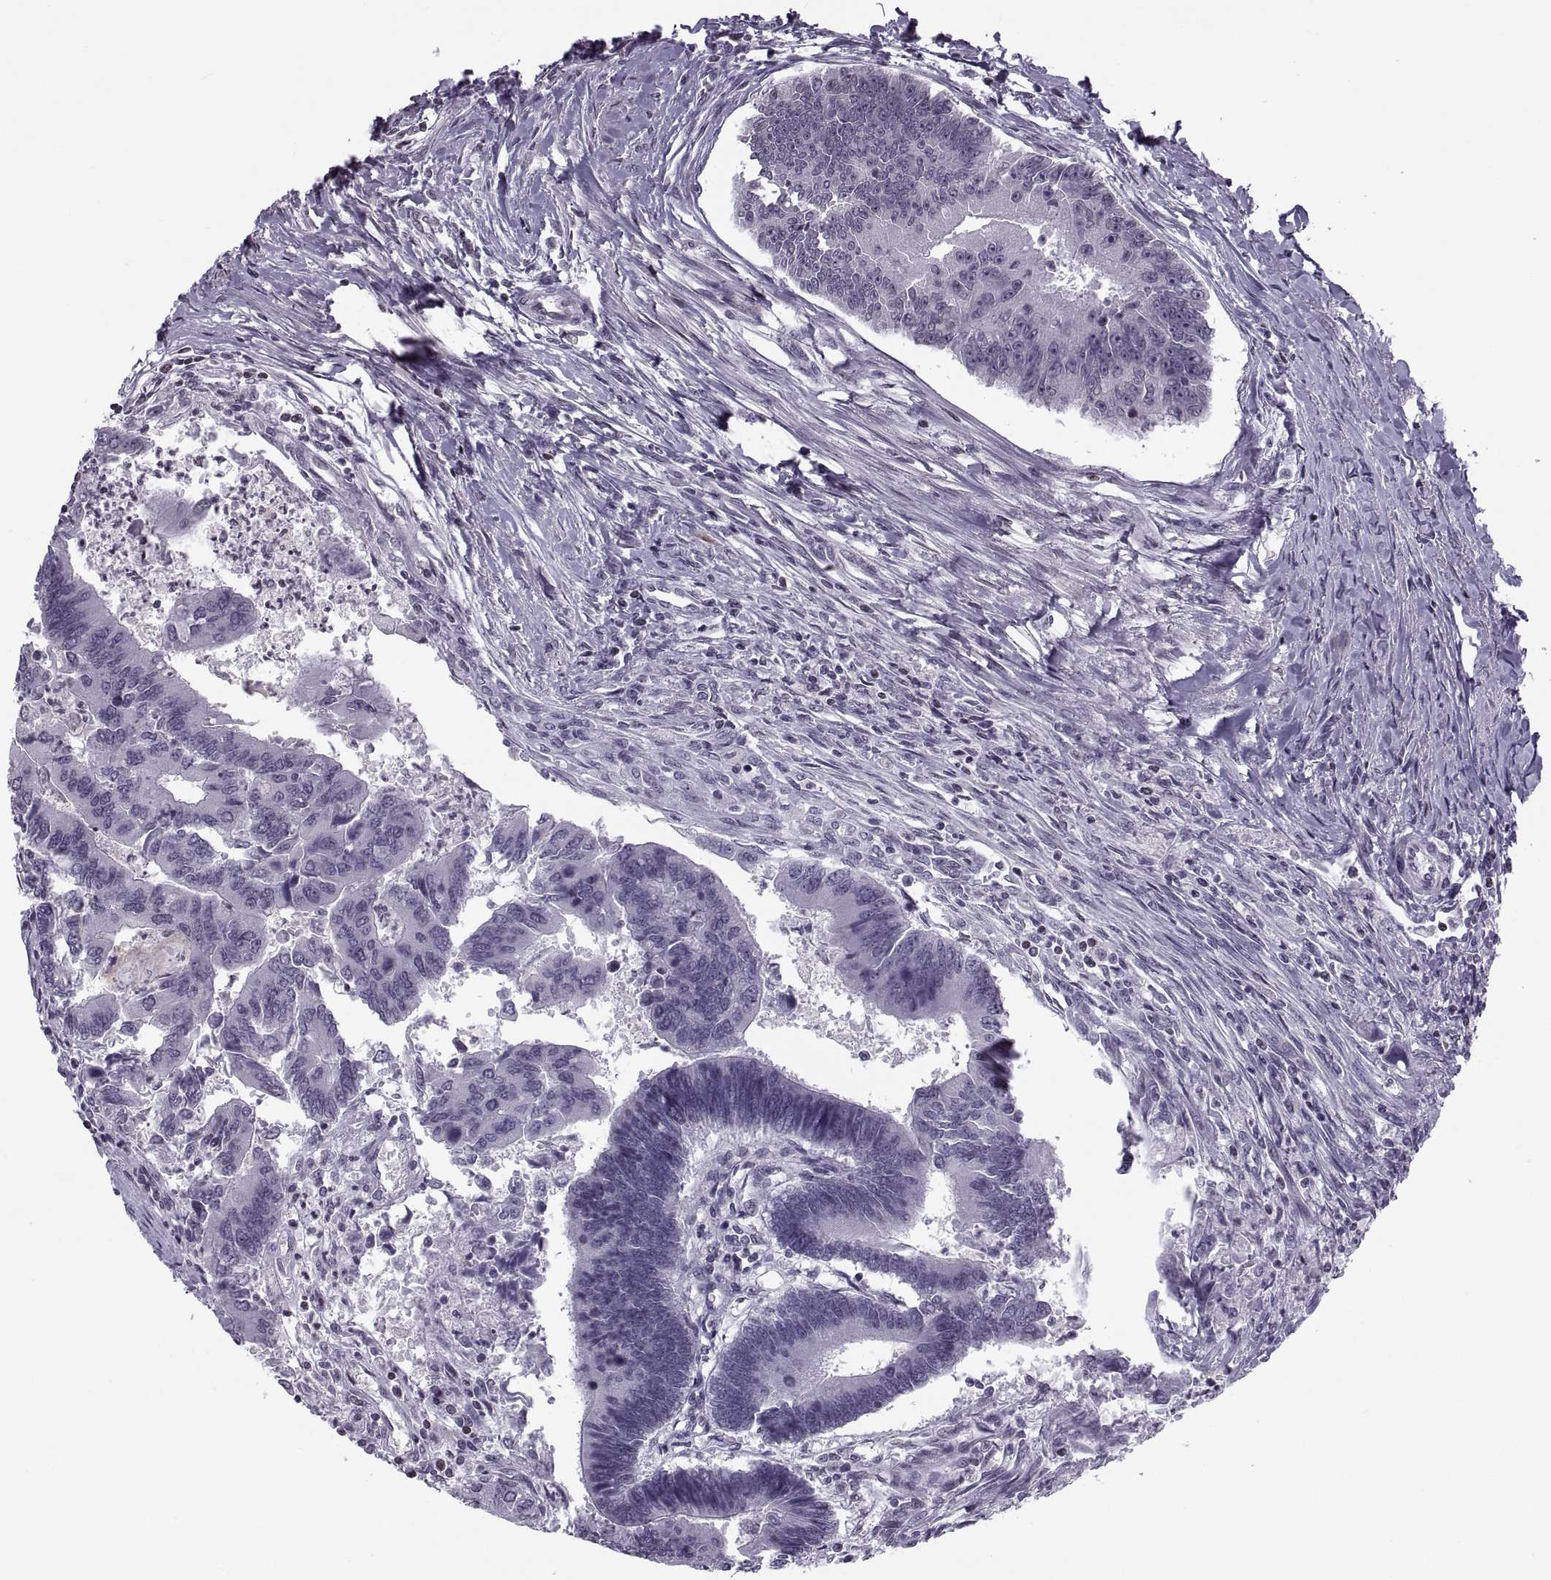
{"staining": {"intensity": "negative", "quantity": "none", "location": "none"}, "tissue": "colorectal cancer", "cell_type": "Tumor cells", "image_type": "cancer", "snomed": [{"axis": "morphology", "description": "Adenocarcinoma, NOS"}, {"axis": "topography", "description": "Colon"}], "caption": "Tumor cells show no significant protein positivity in adenocarcinoma (colorectal).", "gene": "H1-8", "patient": {"sex": "female", "age": 67}}